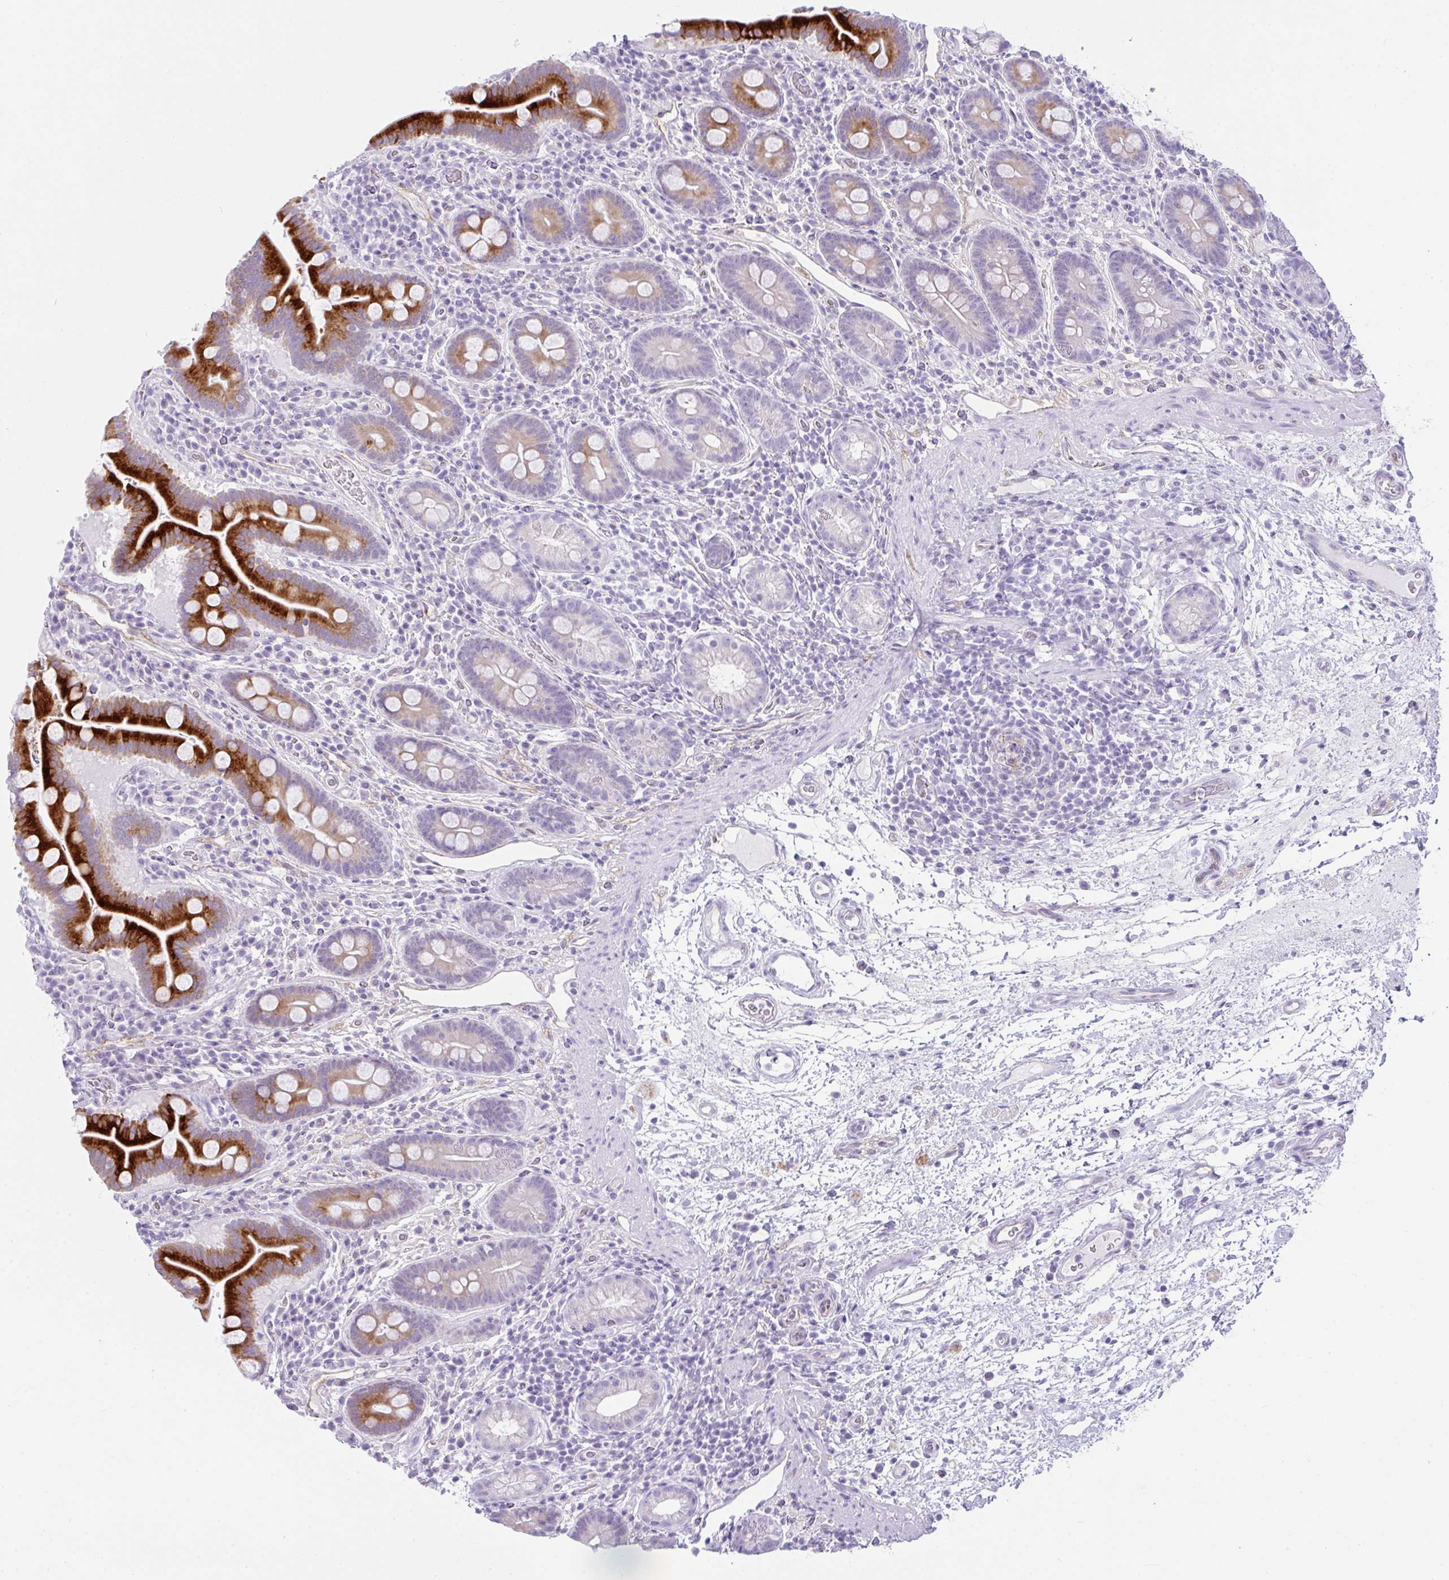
{"staining": {"intensity": "strong", "quantity": "25%-75%", "location": "cytoplasmic/membranous"}, "tissue": "small intestine", "cell_type": "Glandular cells", "image_type": "normal", "snomed": [{"axis": "morphology", "description": "Normal tissue, NOS"}, {"axis": "topography", "description": "Small intestine"}], "caption": "Glandular cells demonstrate strong cytoplasmic/membranous positivity in approximately 25%-75% of cells in normal small intestine. (DAB IHC, brown staining for protein, blue staining for nuclei).", "gene": "RASL10A", "patient": {"sex": "male", "age": 26}}